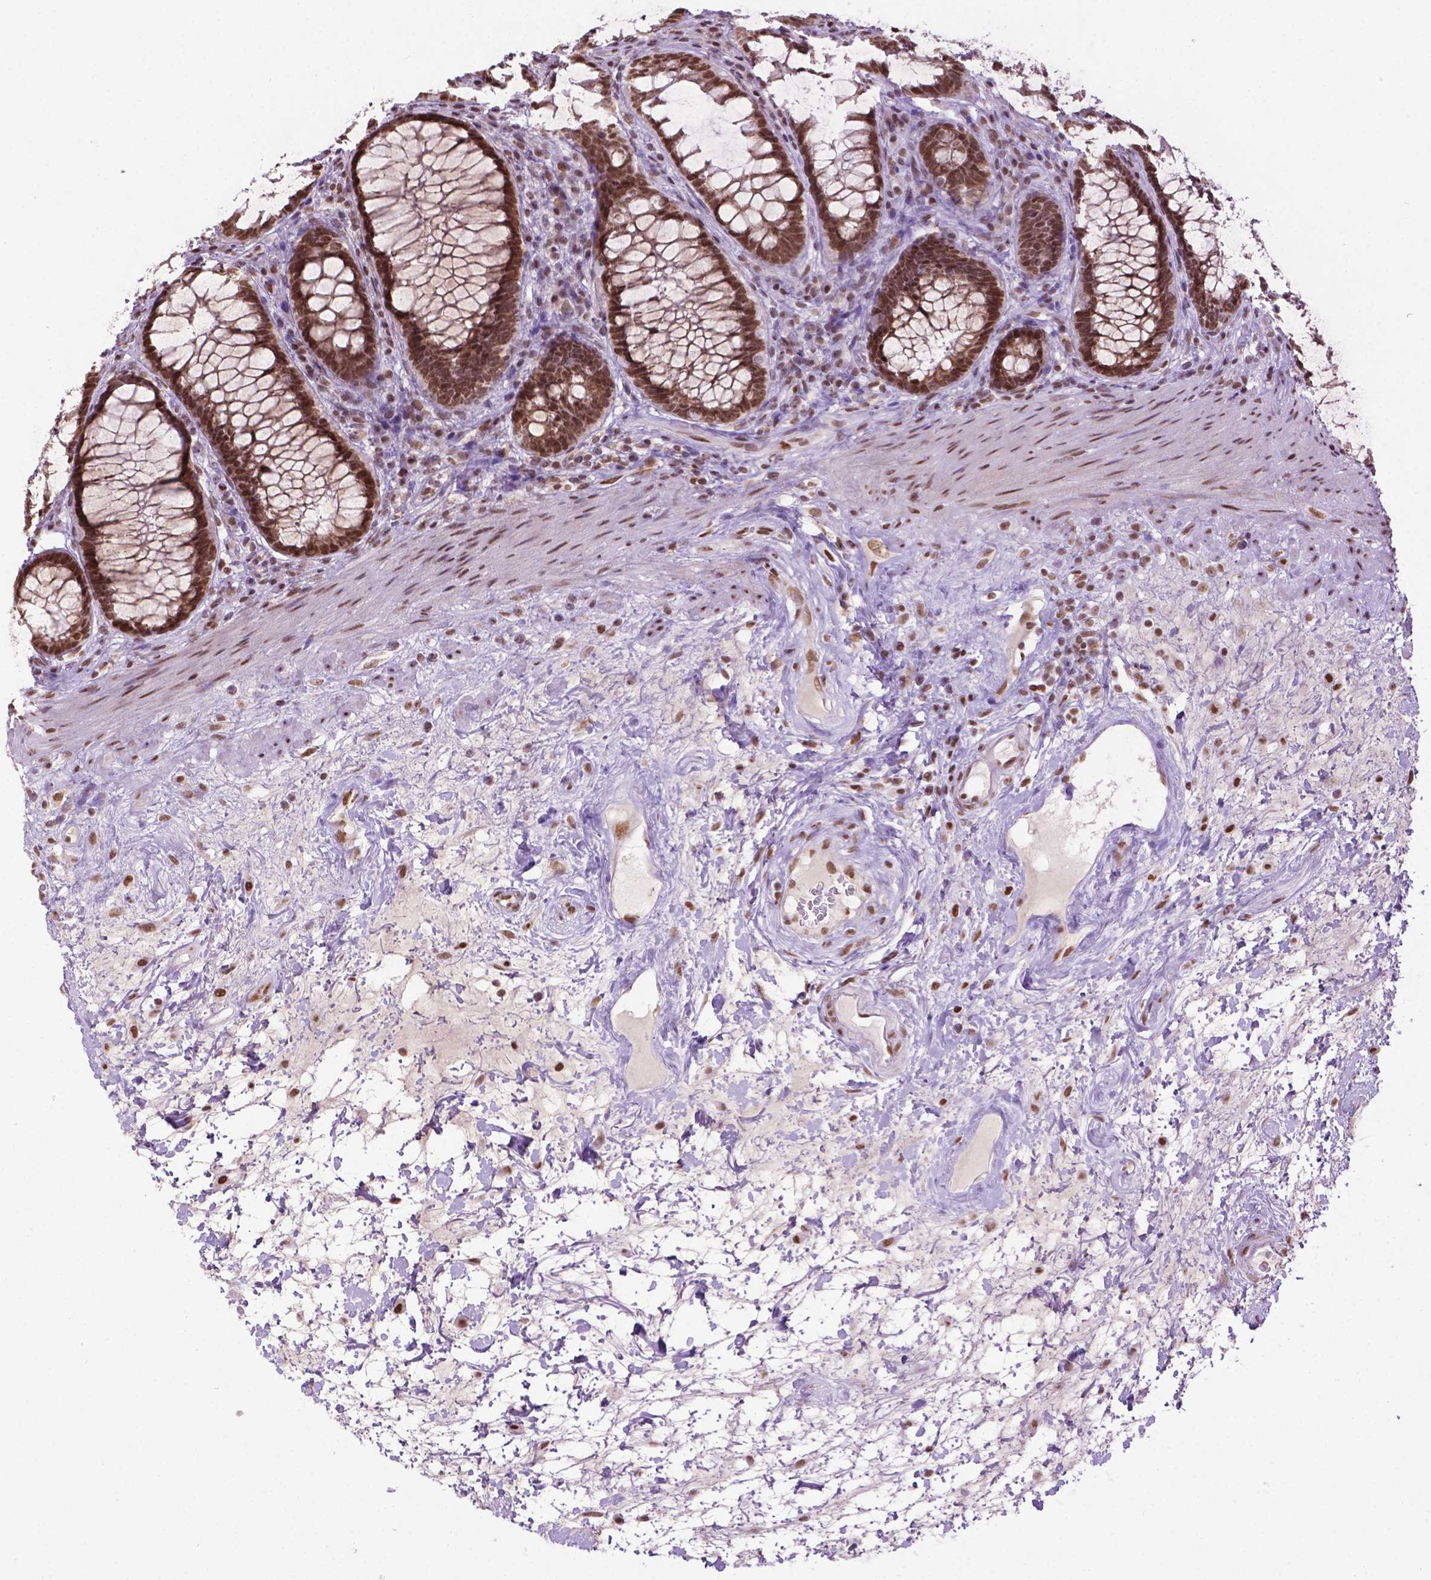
{"staining": {"intensity": "moderate", "quantity": ">75%", "location": "nuclear"}, "tissue": "rectum", "cell_type": "Glandular cells", "image_type": "normal", "snomed": [{"axis": "morphology", "description": "Normal tissue, NOS"}, {"axis": "topography", "description": "Rectum"}], "caption": "Rectum stained with immunohistochemistry reveals moderate nuclear expression in about >75% of glandular cells.", "gene": "COL23A1", "patient": {"sex": "male", "age": 72}}